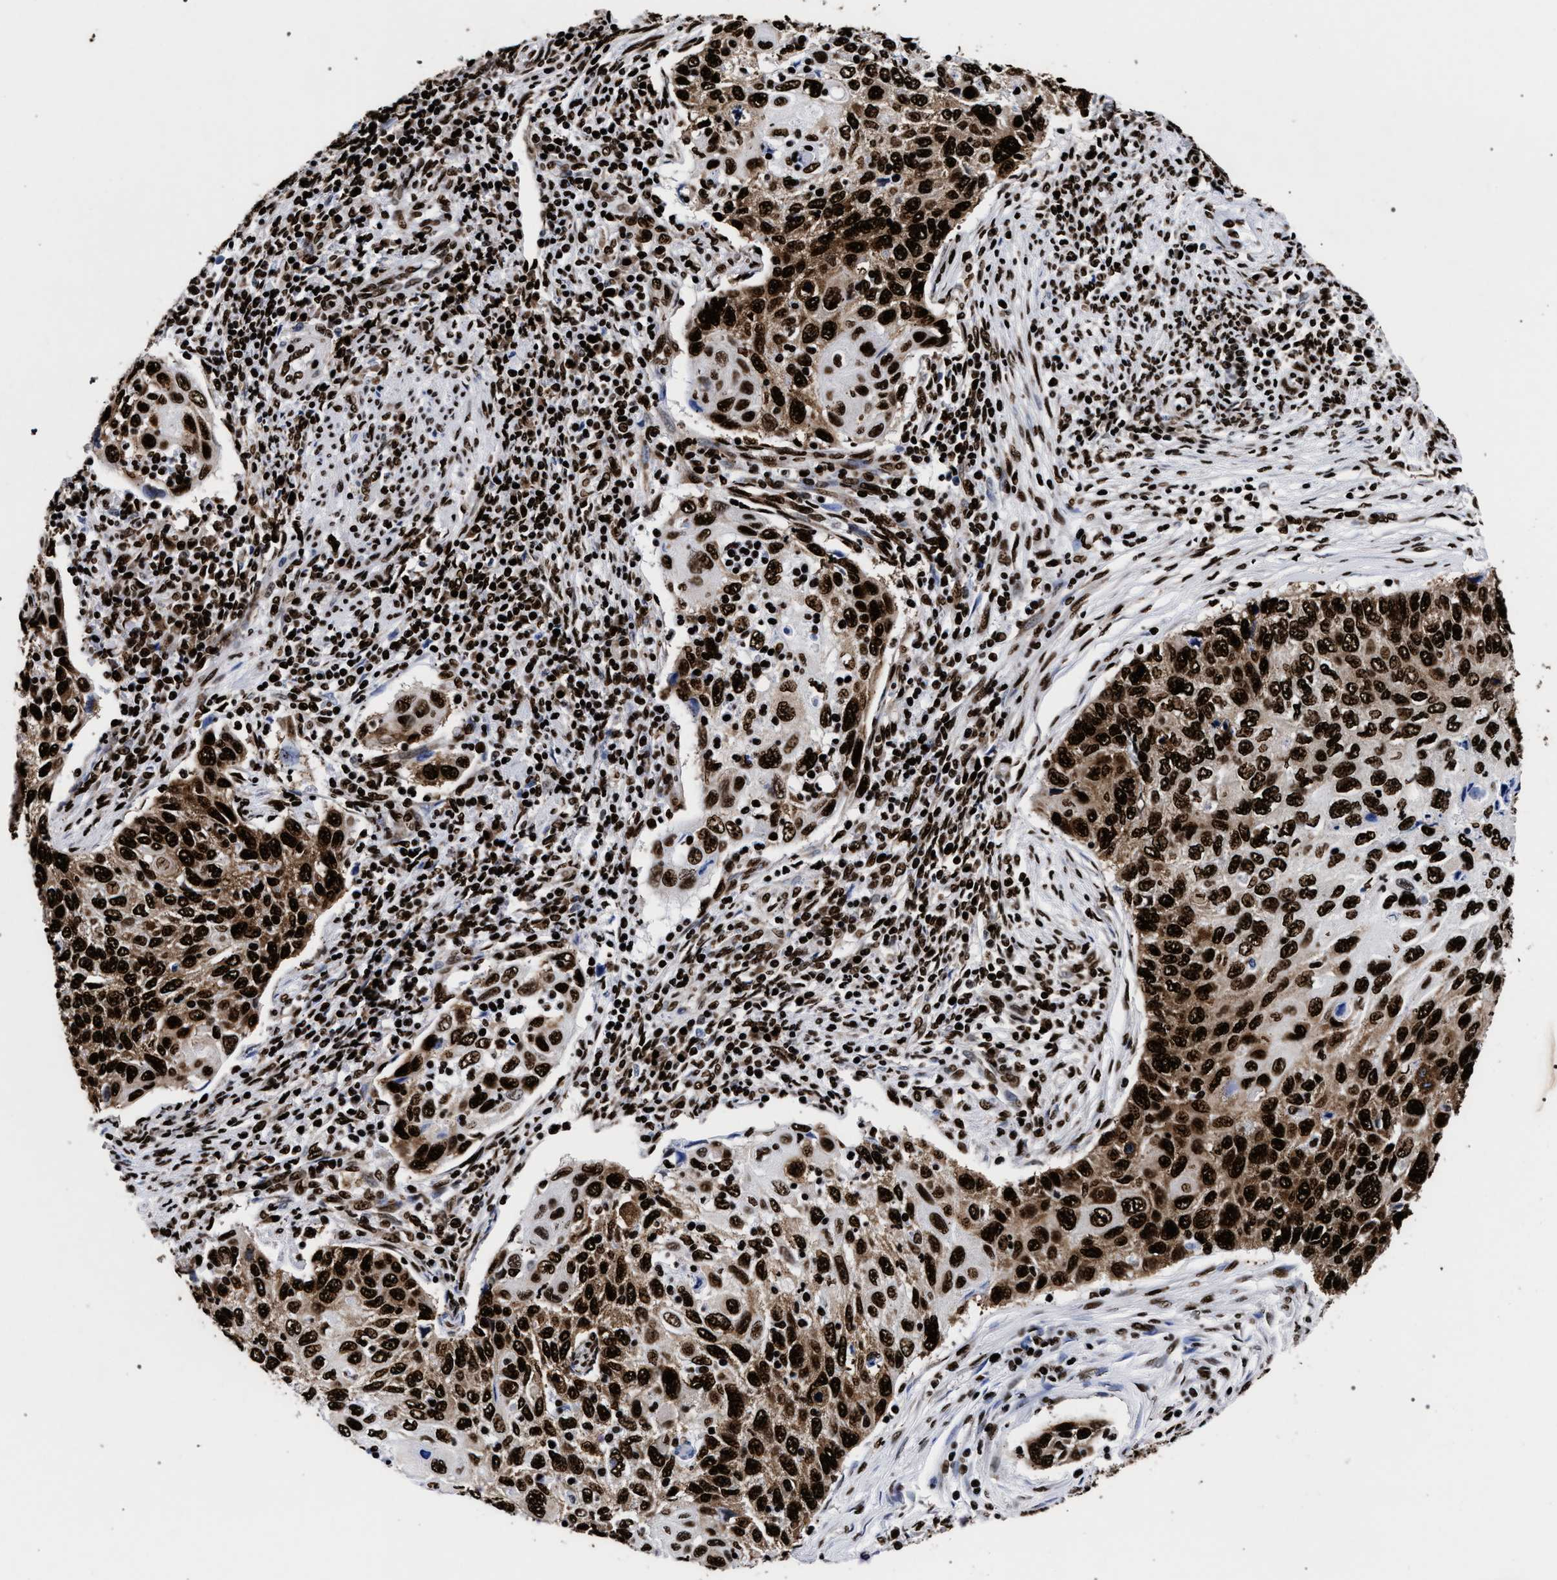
{"staining": {"intensity": "strong", "quantity": ">75%", "location": "nuclear"}, "tissue": "cervical cancer", "cell_type": "Tumor cells", "image_type": "cancer", "snomed": [{"axis": "morphology", "description": "Squamous cell carcinoma, NOS"}, {"axis": "topography", "description": "Cervix"}], "caption": "Immunohistochemistry (DAB) staining of cervical cancer (squamous cell carcinoma) demonstrates strong nuclear protein positivity in approximately >75% of tumor cells.", "gene": "HNRNPA1", "patient": {"sex": "female", "age": 70}}